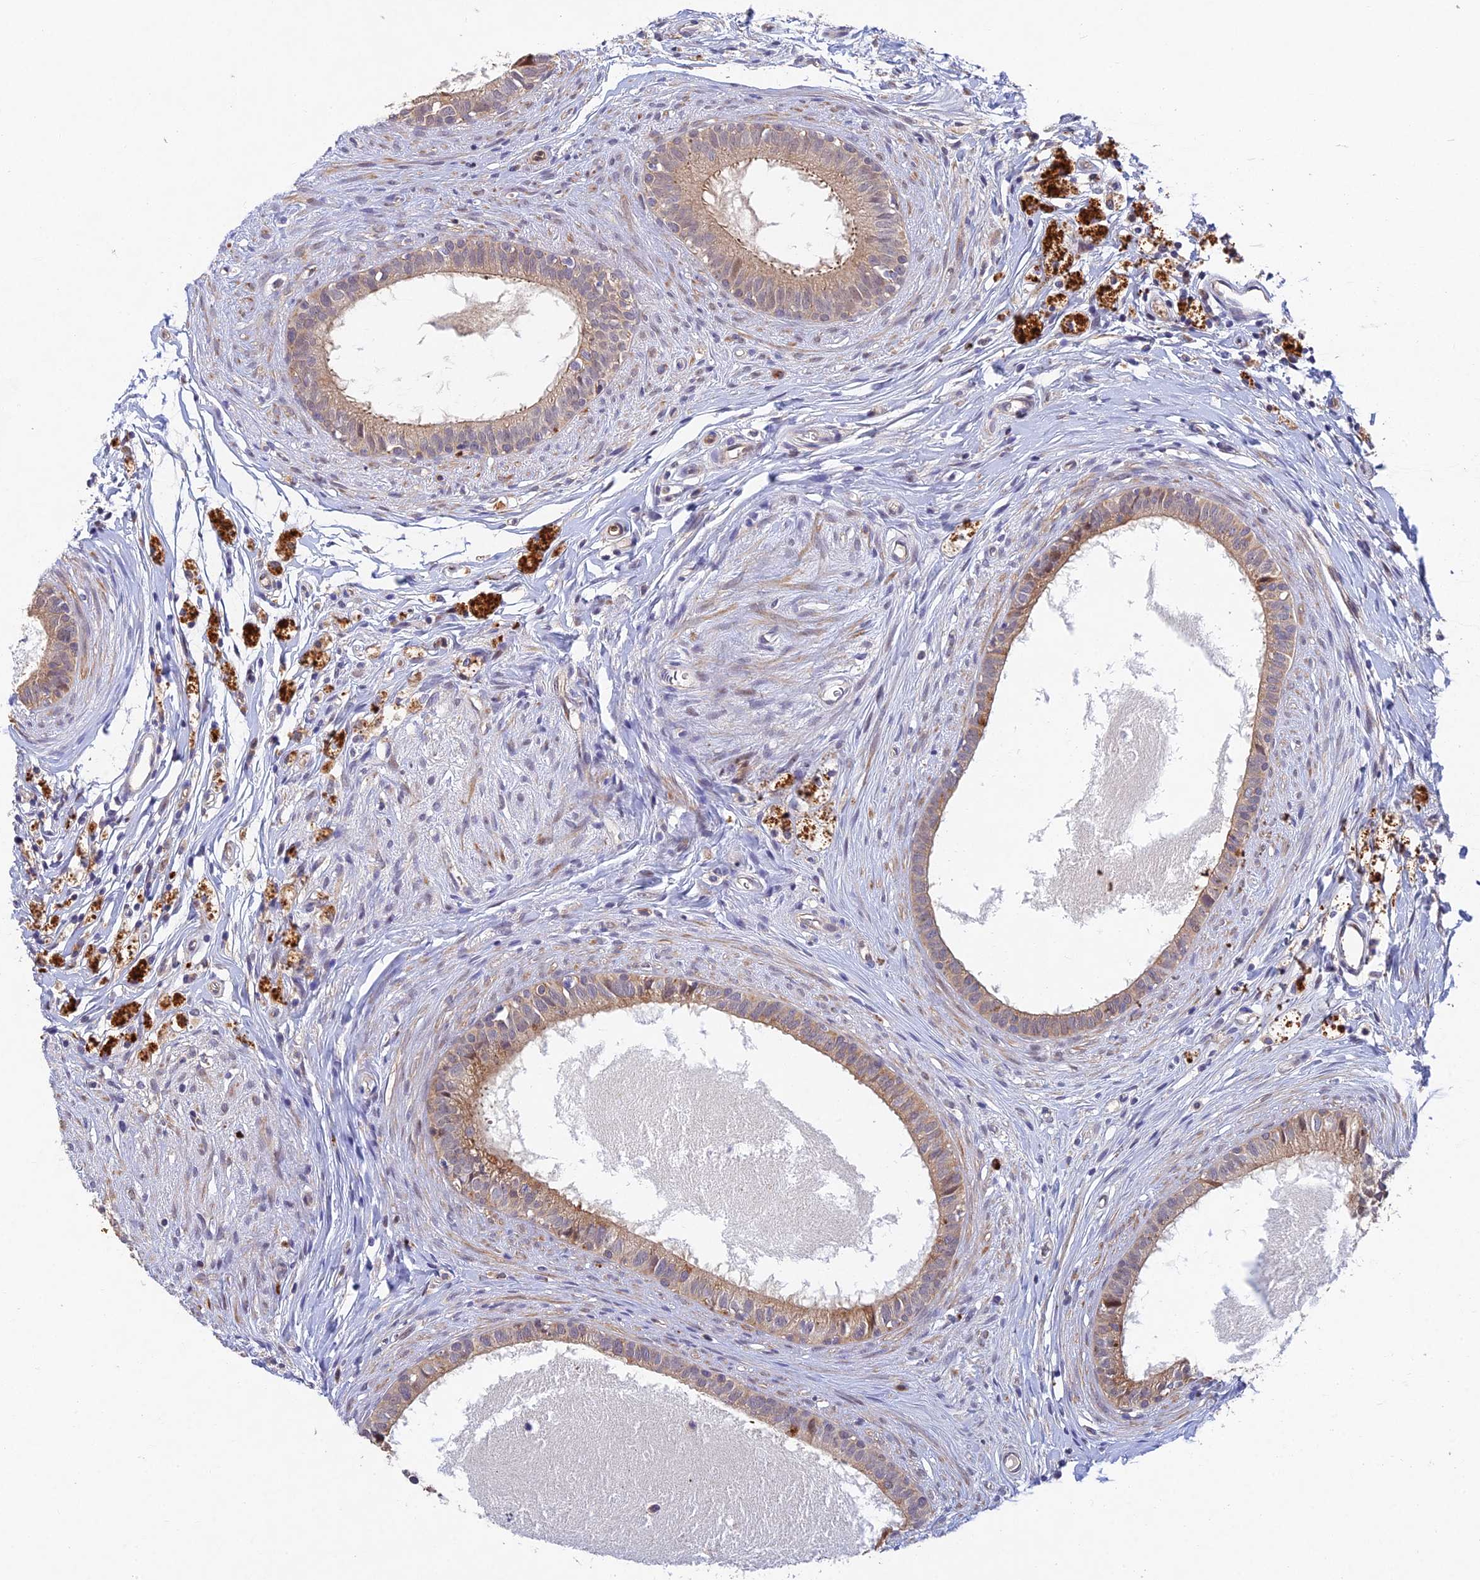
{"staining": {"intensity": "moderate", "quantity": "25%-75%", "location": "cytoplasmic/membranous,nuclear"}, "tissue": "epididymis", "cell_type": "Glandular cells", "image_type": "normal", "snomed": [{"axis": "morphology", "description": "Normal tissue, NOS"}, {"axis": "topography", "description": "Epididymis"}], "caption": "Benign epididymis reveals moderate cytoplasmic/membranous,nuclear expression in approximately 25%-75% of glandular cells The staining was performed using DAB (3,3'-diaminobenzidine), with brown indicating positive protein expression. Nuclei are stained blue with hematoxylin..", "gene": "NSMCE1", "patient": {"sex": "male", "age": 80}}